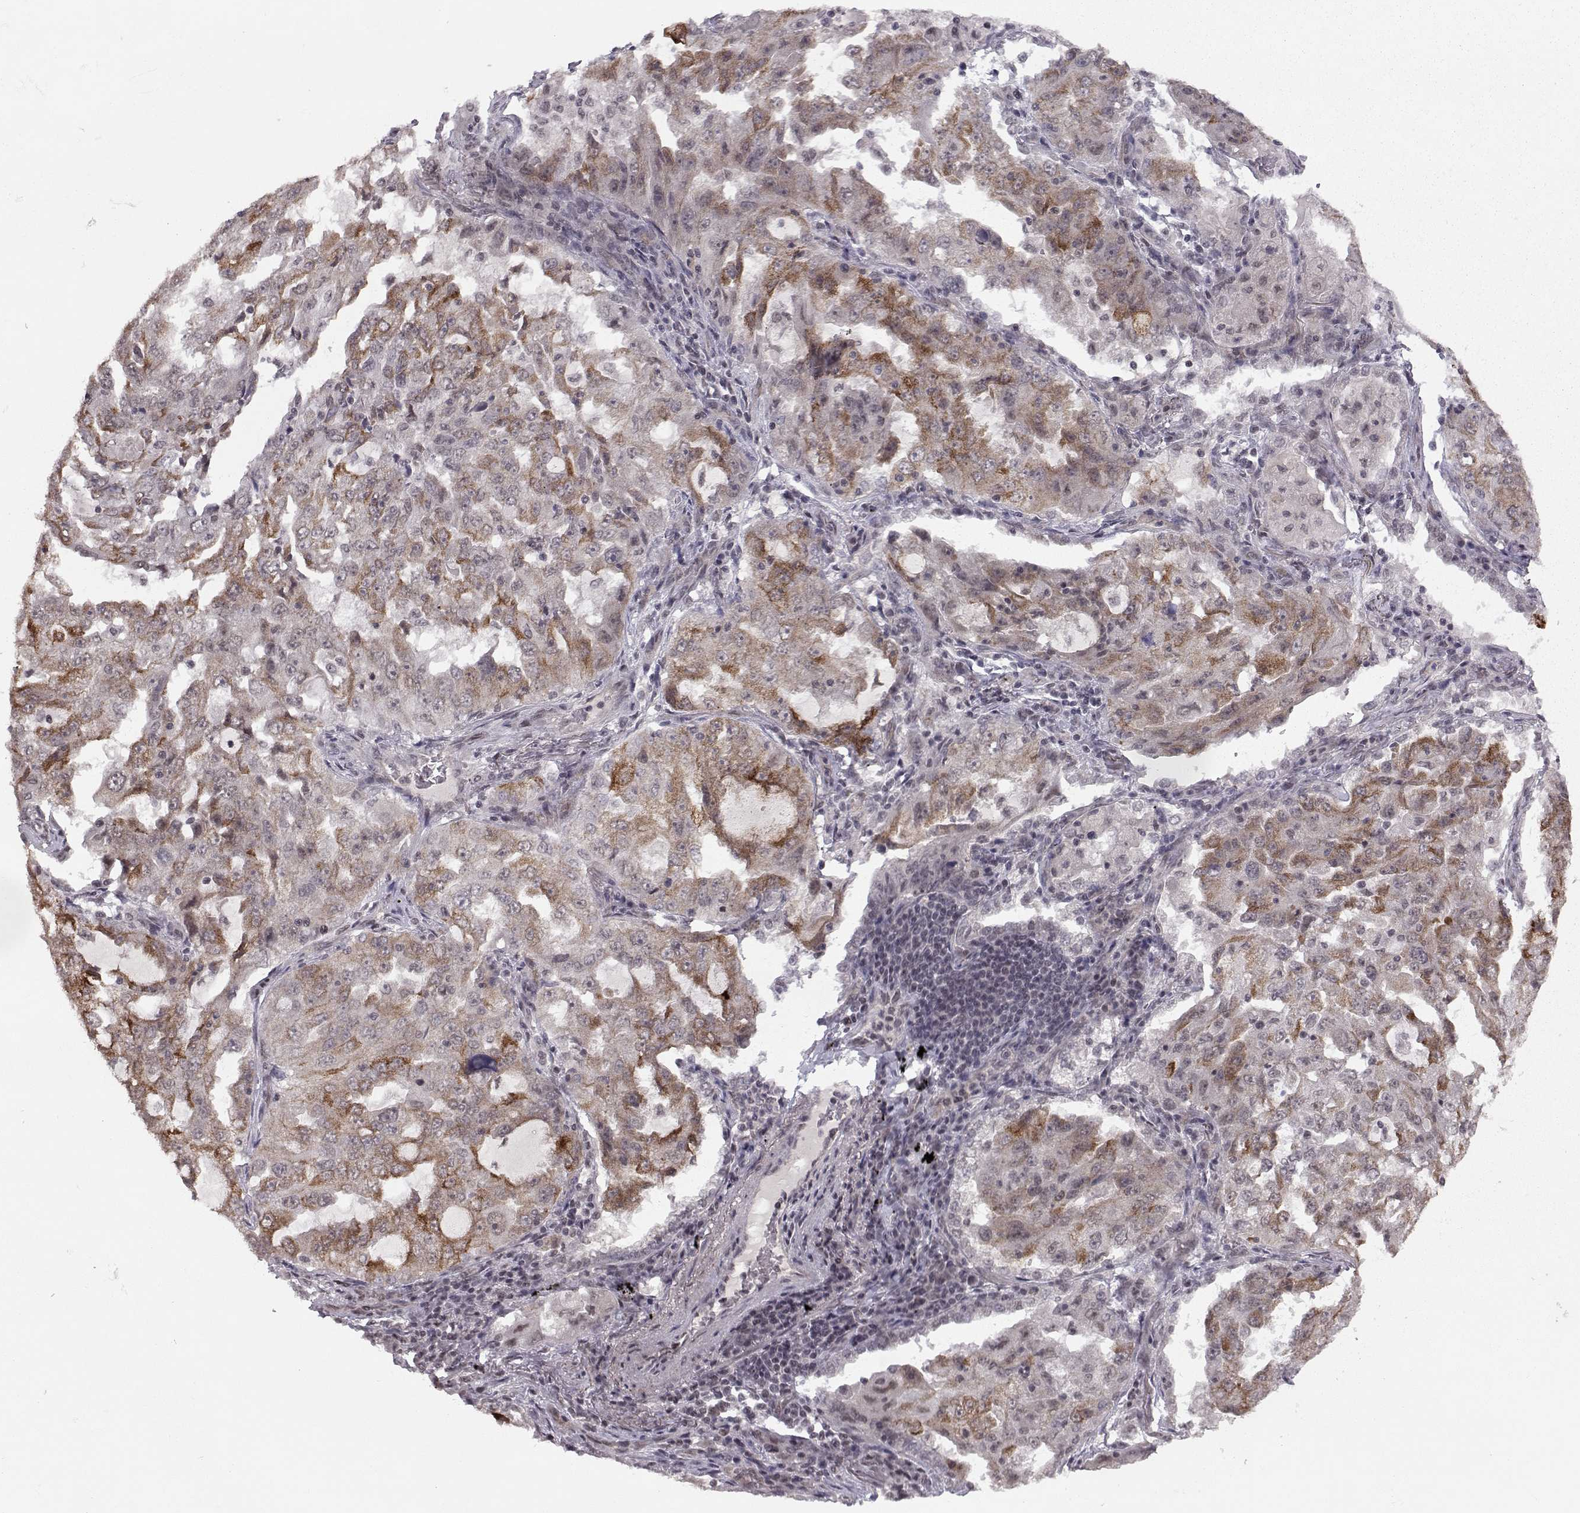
{"staining": {"intensity": "strong", "quantity": "25%-75%", "location": "cytoplasmic/membranous"}, "tissue": "lung cancer", "cell_type": "Tumor cells", "image_type": "cancer", "snomed": [{"axis": "morphology", "description": "Adenocarcinoma, NOS"}, {"axis": "topography", "description": "Lung"}], "caption": "This image demonstrates immunohistochemistry (IHC) staining of adenocarcinoma (lung), with high strong cytoplasmic/membranous staining in about 25%-75% of tumor cells.", "gene": "KIF13B", "patient": {"sex": "female", "age": 61}}